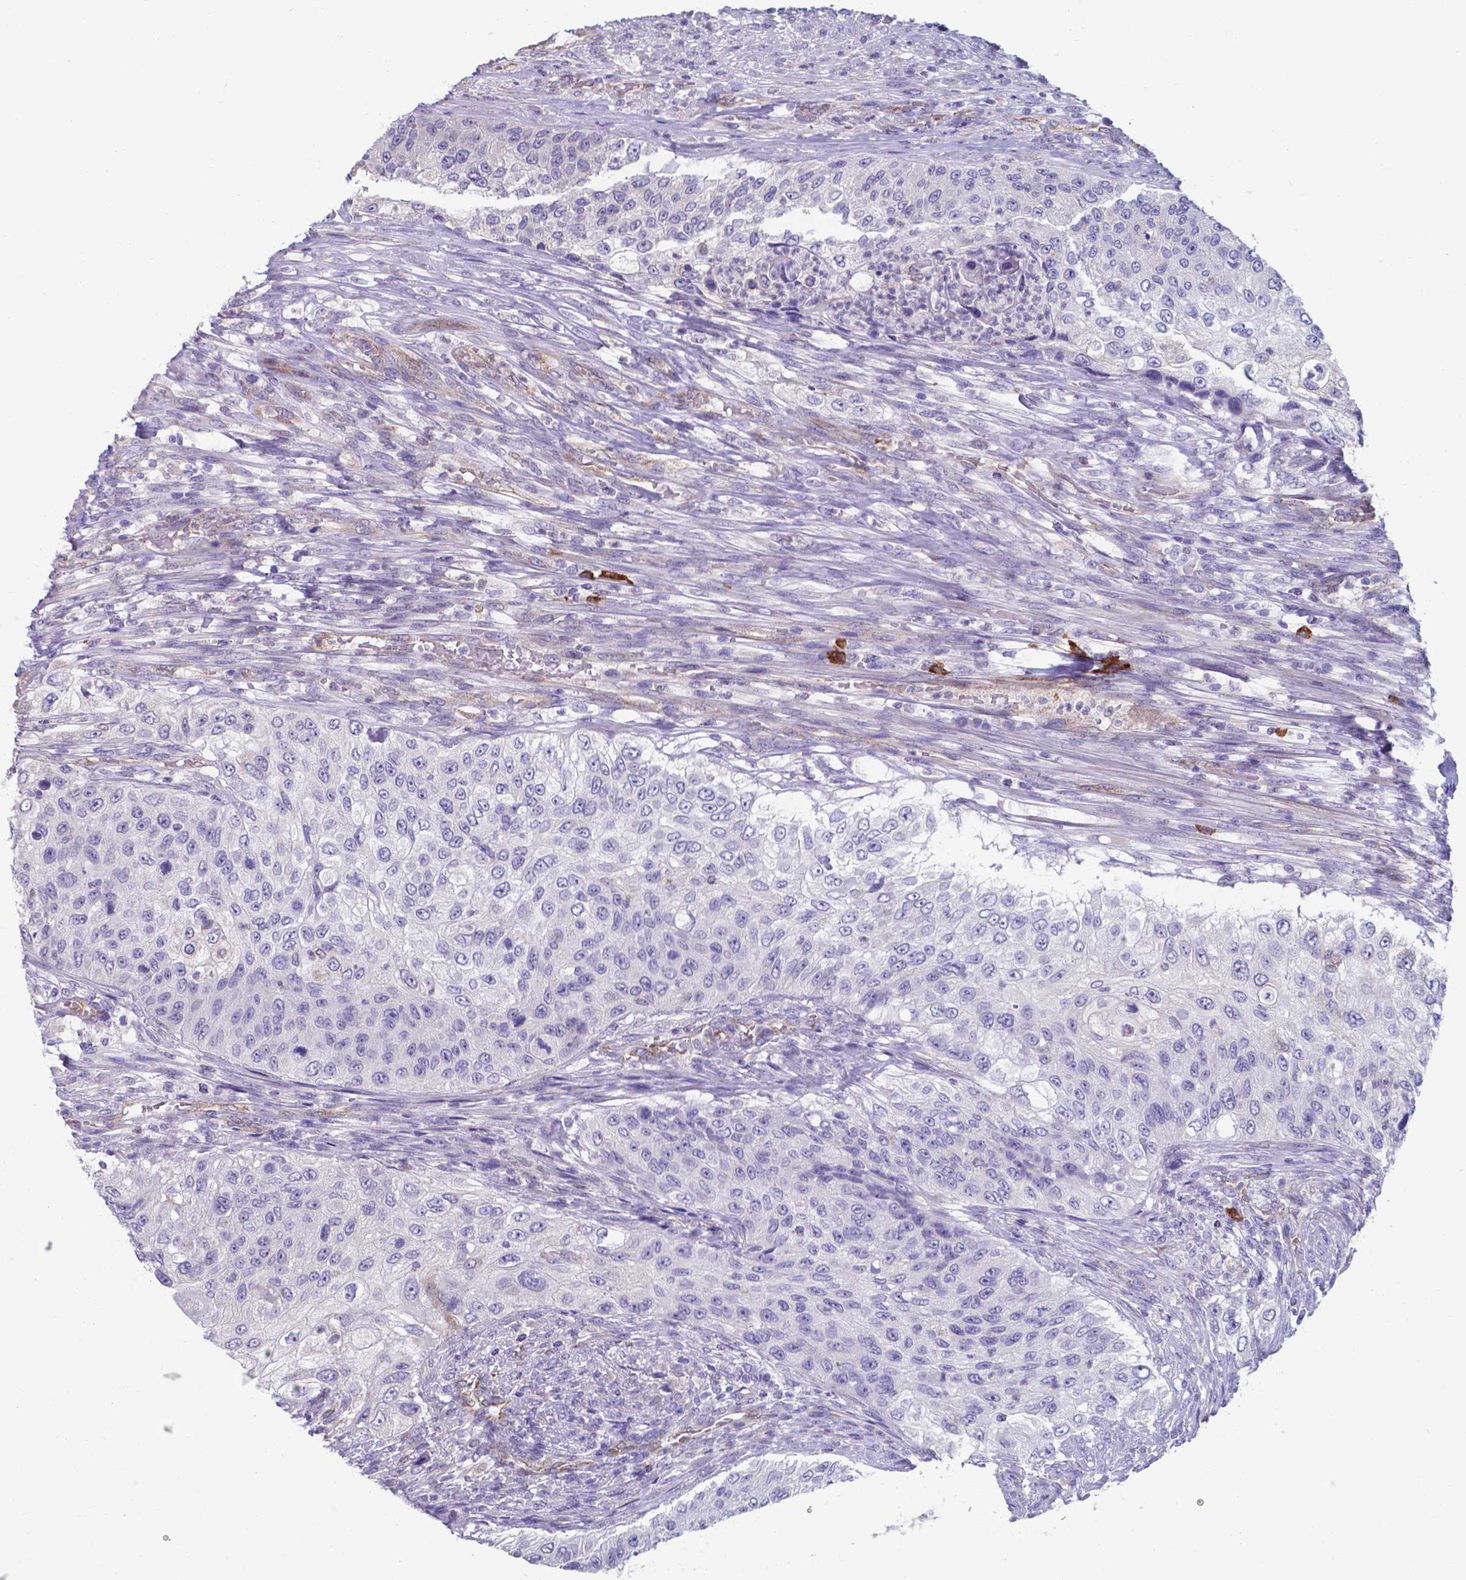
{"staining": {"intensity": "negative", "quantity": "none", "location": "none"}, "tissue": "urothelial cancer", "cell_type": "Tumor cells", "image_type": "cancer", "snomed": [{"axis": "morphology", "description": "Urothelial carcinoma, High grade"}, {"axis": "topography", "description": "Urinary bladder"}], "caption": "A micrograph of human high-grade urothelial carcinoma is negative for staining in tumor cells.", "gene": "UBE2J1", "patient": {"sex": "female", "age": 60}}